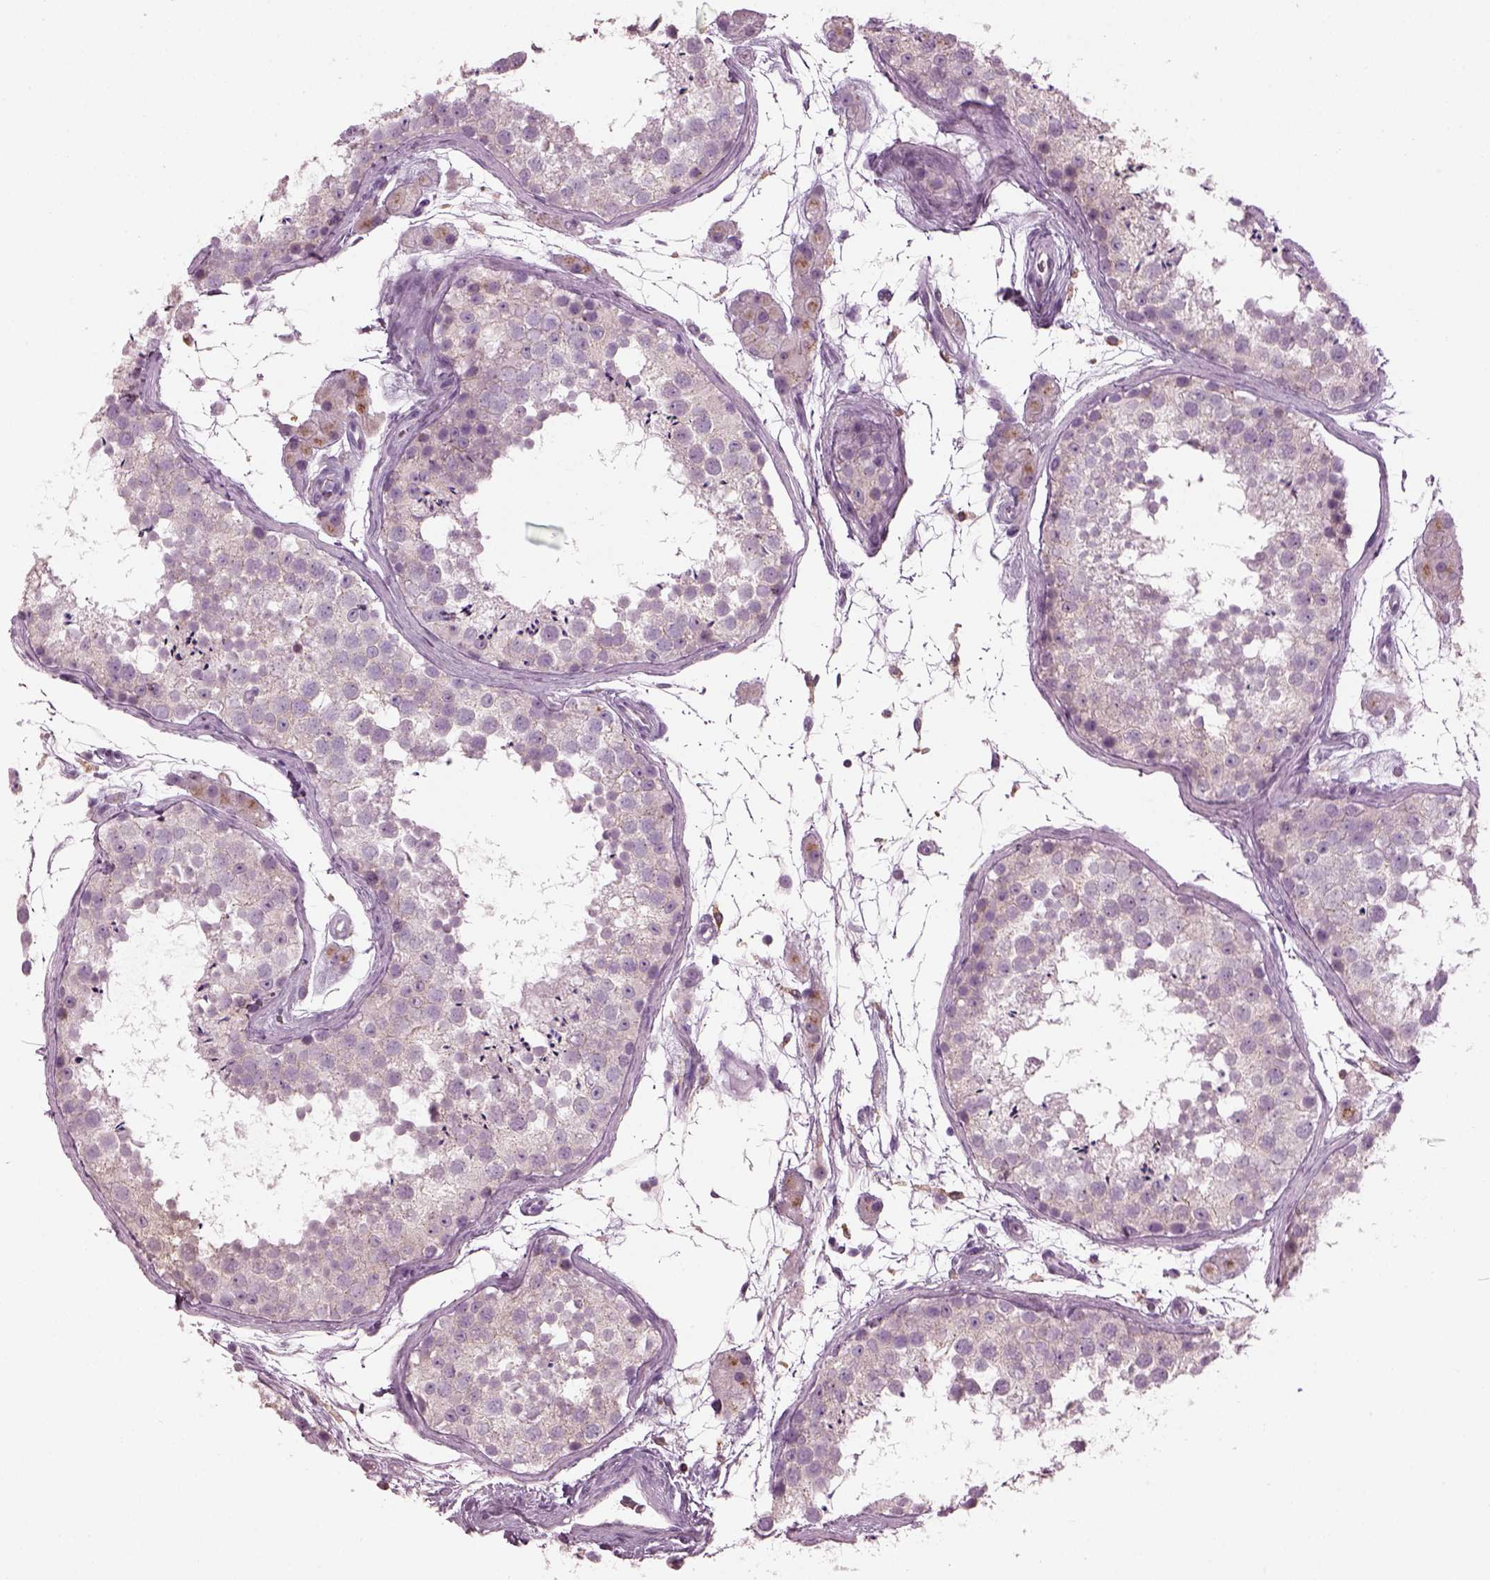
{"staining": {"intensity": "negative", "quantity": "none", "location": "none"}, "tissue": "testis", "cell_type": "Cells in seminiferous ducts", "image_type": "normal", "snomed": [{"axis": "morphology", "description": "Normal tissue, NOS"}, {"axis": "topography", "description": "Testis"}], "caption": "There is no significant staining in cells in seminiferous ducts of testis. (Immunohistochemistry, brightfield microscopy, high magnification).", "gene": "TMEM231", "patient": {"sex": "male", "age": 41}}